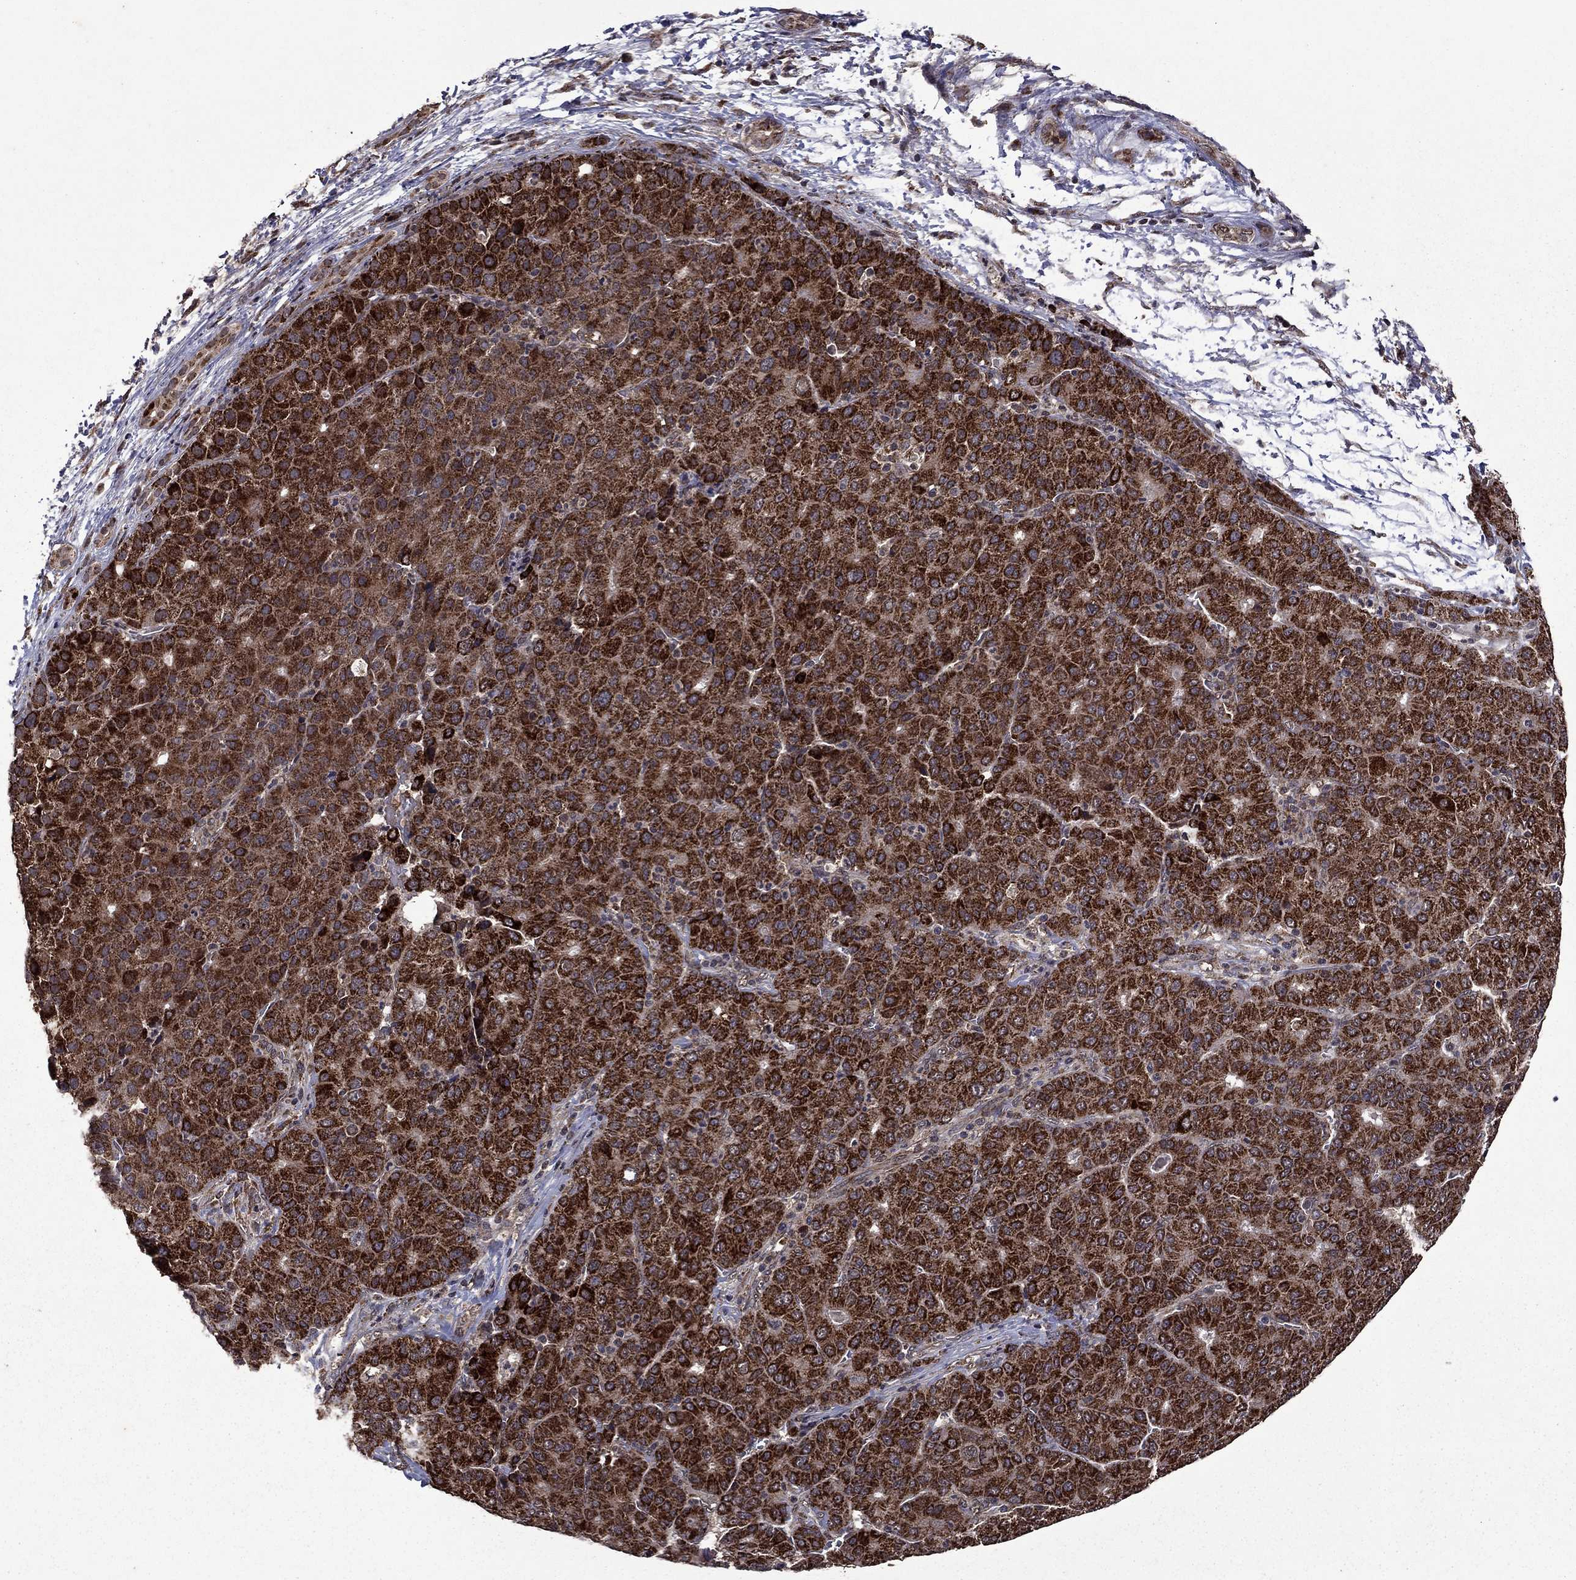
{"staining": {"intensity": "strong", "quantity": ">75%", "location": "cytoplasmic/membranous,nuclear"}, "tissue": "liver cancer", "cell_type": "Tumor cells", "image_type": "cancer", "snomed": [{"axis": "morphology", "description": "Carcinoma, Hepatocellular, NOS"}, {"axis": "topography", "description": "Liver"}], "caption": "Immunohistochemical staining of liver cancer (hepatocellular carcinoma) shows high levels of strong cytoplasmic/membranous and nuclear staining in about >75% of tumor cells.", "gene": "ITM2B", "patient": {"sex": "male", "age": 65}}